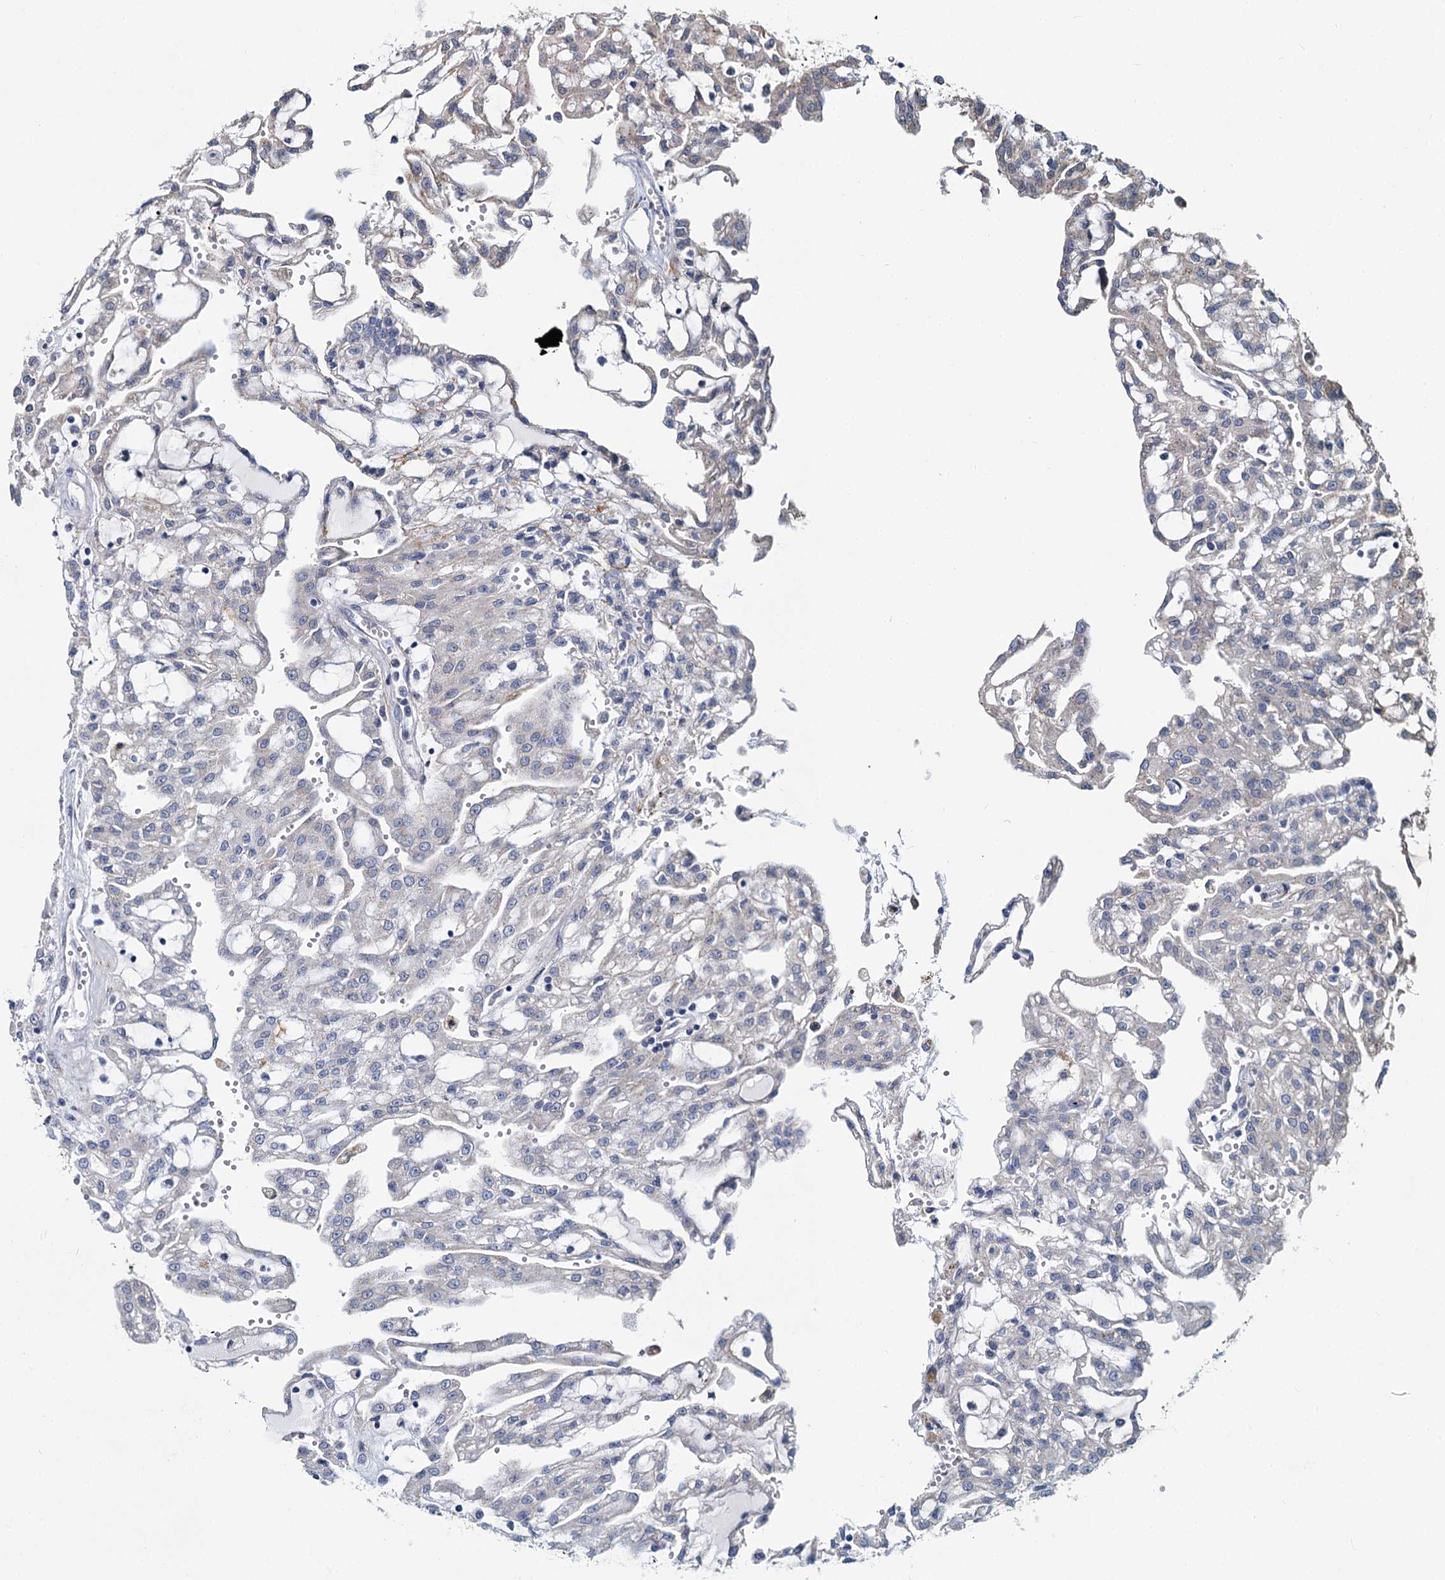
{"staining": {"intensity": "negative", "quantity": "none", "location": "none"}, "tissue": "renal cancer", "cell_type": "Tumor cells", "image_type": "cancer", "snomed": [{"axis": "morphology", "description": "Adenocarcinoma, NOS"}, {"axis": "topography", "description": "Kidney"}], "caption": "DAB (3,3'-diaminobenzidine) immunohistochemical staining of renal adenocarcinoma shows no significant positivity in tumor cells.", "gene": "DCUN1D2", "patient": {"sex": "male", "age": 63}}